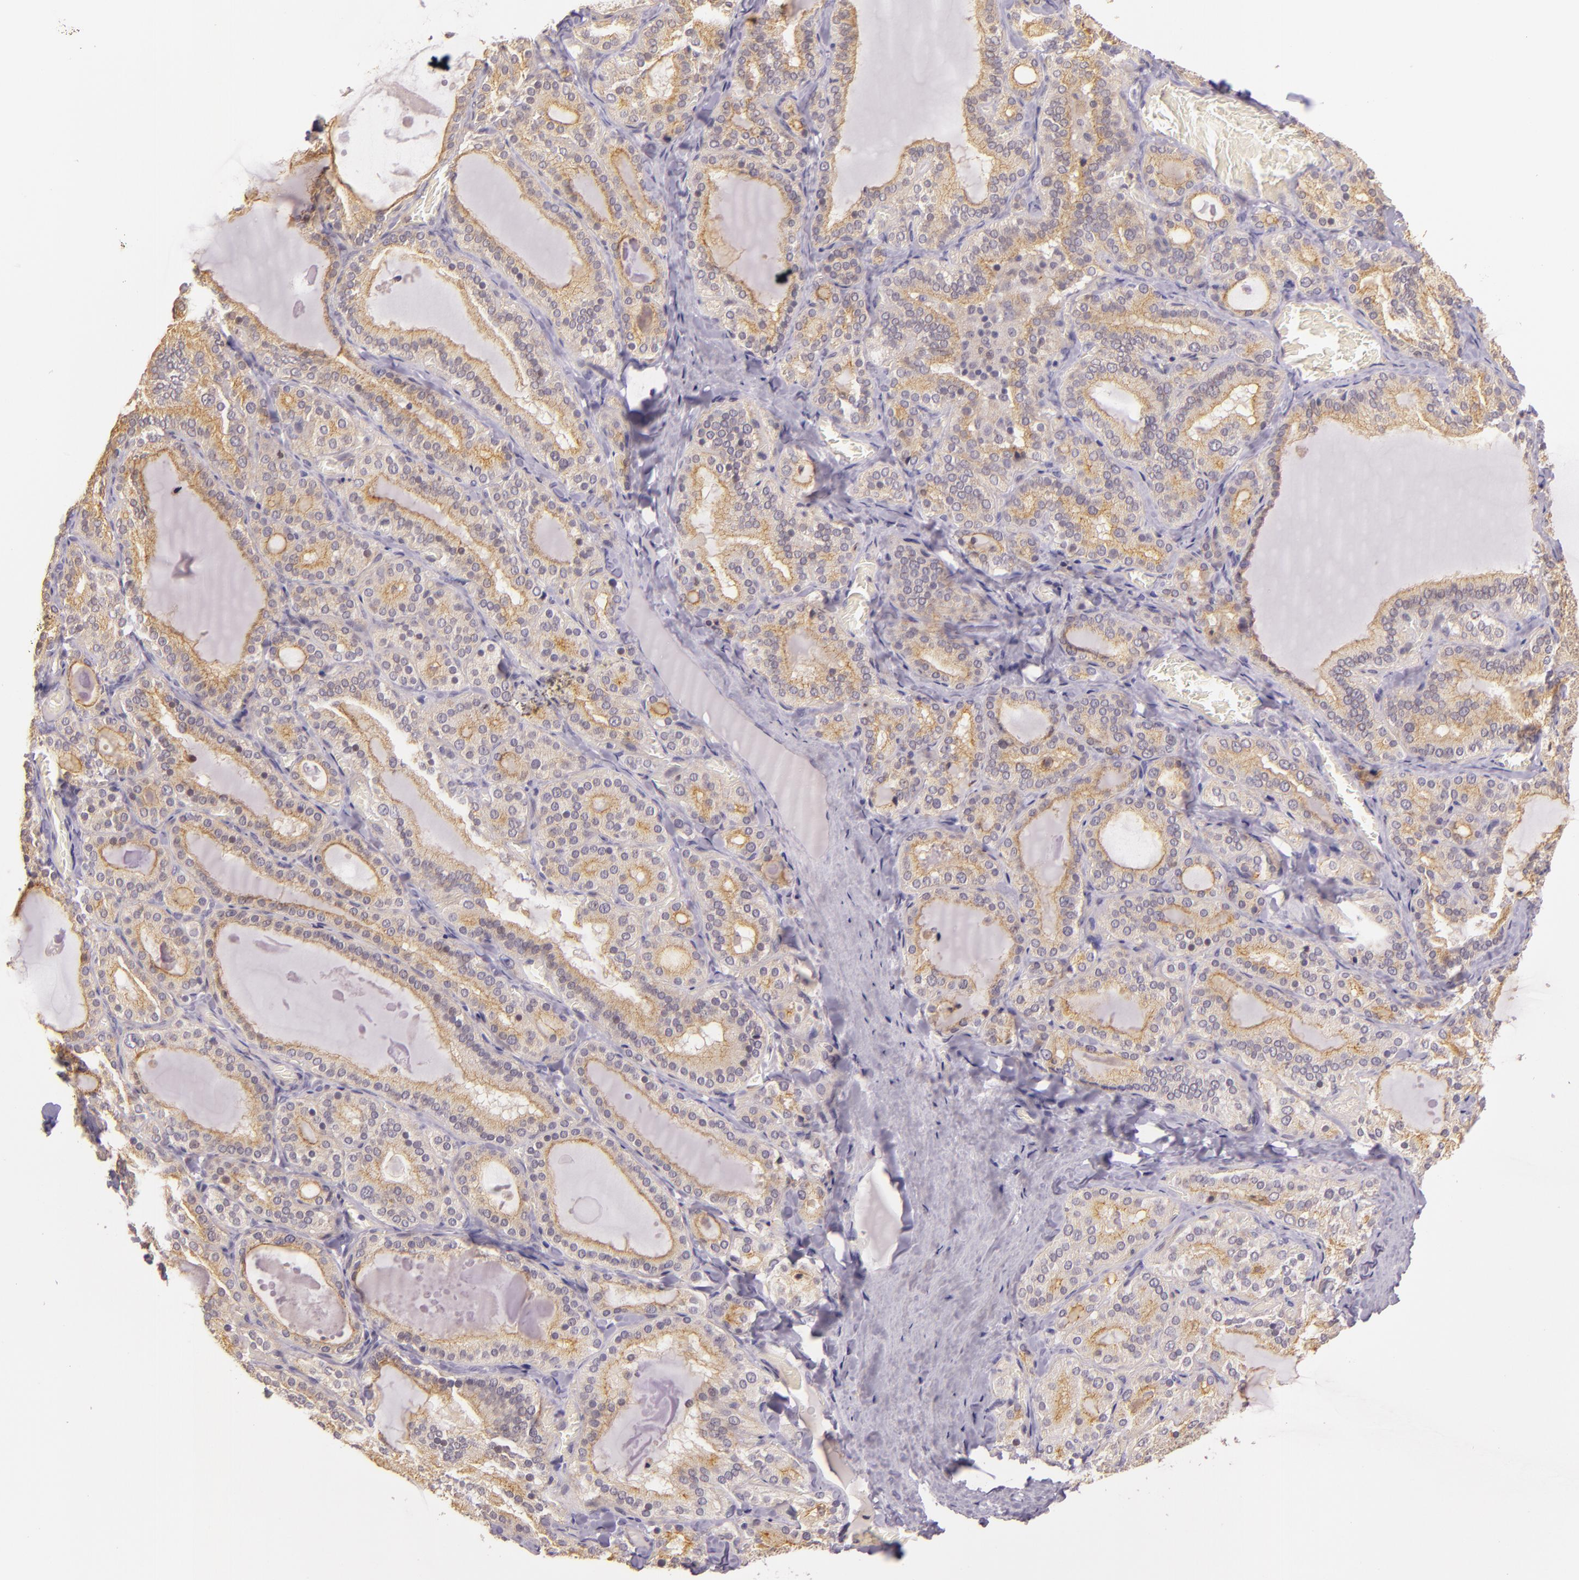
{"staining": {"intensity": "moderate", "quantity": ">75%", "location": "cytoplasmic/membranous"}, "tissue": "thyroid gland", "cell_type": "Glandular cells", "image_type": "normal", "snomed": [{"axis": "morphology", "description": "Normal tissue, NOS"}, {"axis": "topography", "description": "Thyroid gland"}], "caption": "Protein expression analysis of benign human thyroid gland reveals moderate cytoplasmic/membranous positivity in about >75% of glandular cells.", "gene": "ARMH4", "patient": {"sex": "female", "age": 33}}